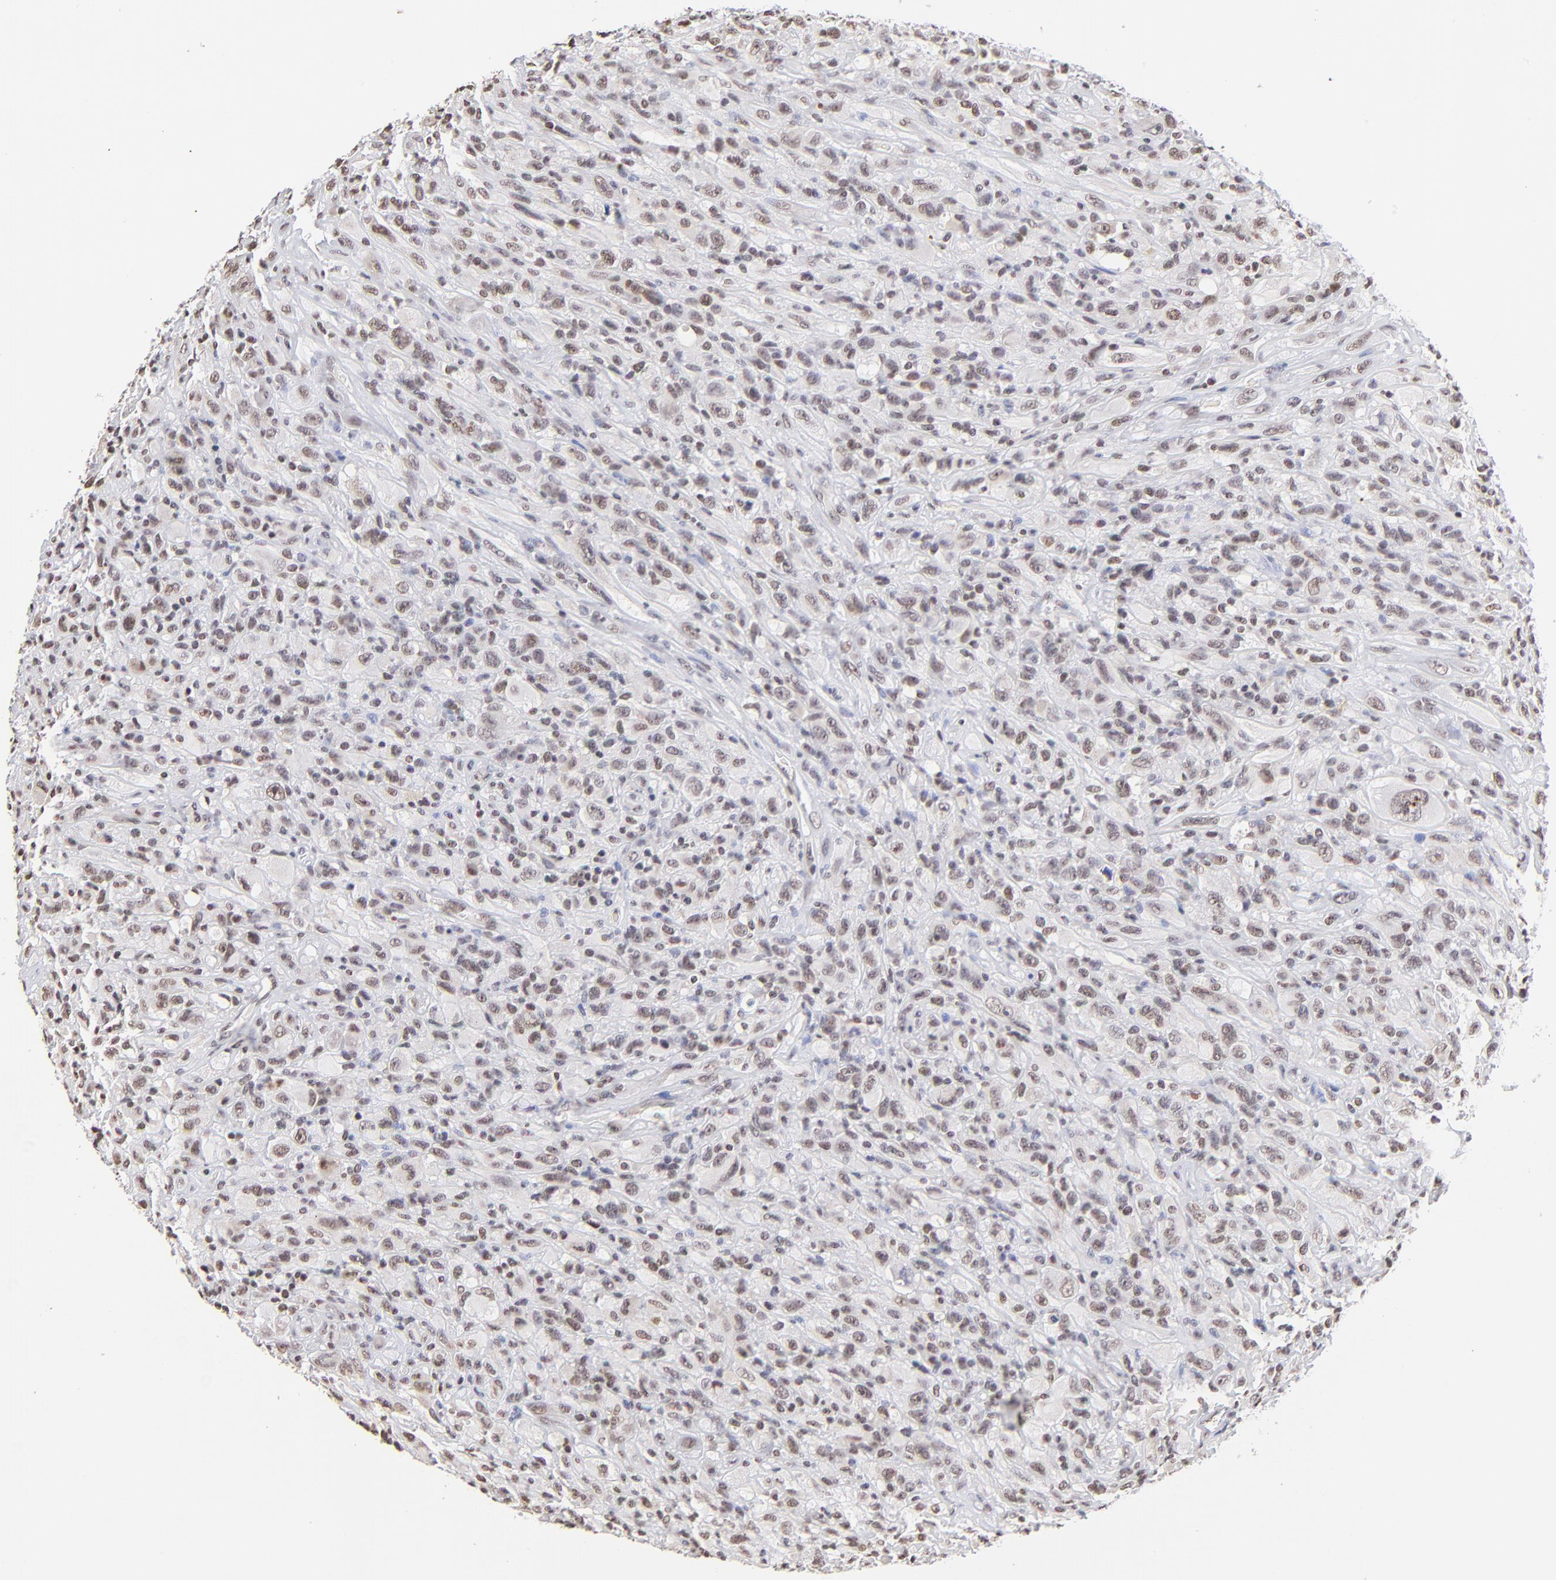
{"staining": {"intensity": "weak", "quantity": ">75%", "location": "nuclear"}, "tissue": "glioma", "cell_type": "Tumor cells", "image_type": "cancer", "snomed": [{"axis": "morphology", "description": "Glioma, malignant, High grade"}, {"axis": "topography", "description": "Brain"}], "caption": "The photomicrograph demonstrates immunohistochemical staining of glioma. There is weak nuclear positivity is seen in approximately >75% of tumor cells. (brown staining indicates protein expression, while blue staining denotes nuclei).", "gene": "ZNF670", "patient": {"sex": "male", "age": 48}}